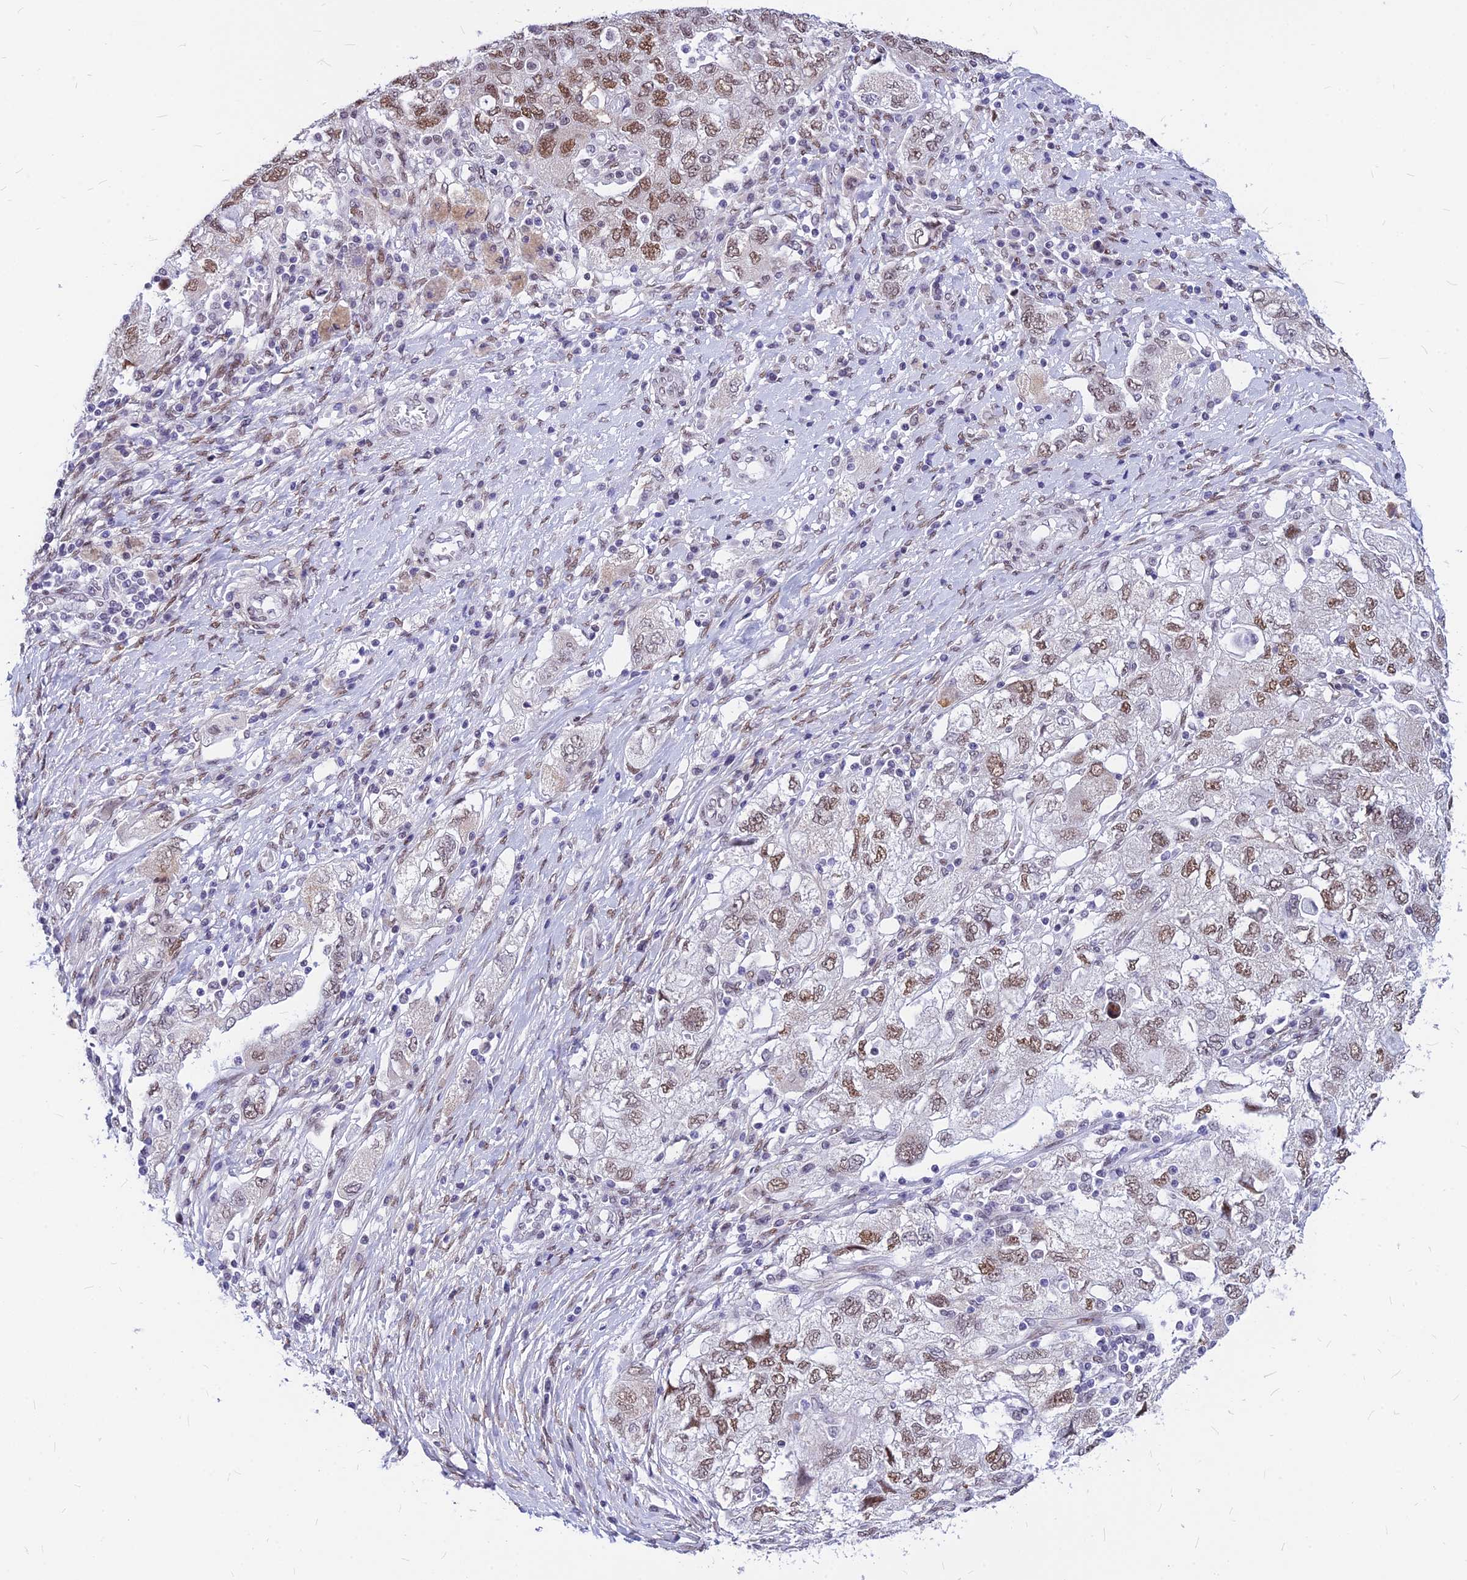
{"staining": {"intensity": "moderate", "quantity": ">75%", "location": "nuclear"}, "tissue": "ovarian cancer", "cell_type": "Tumor cells", "image_type": "cancer", "snomed": [{"axis": "morphology", "description": "Carcinoma, NOS"}, {"axis": "morphology", "description": "Cystadenocarcinoma, serous, NOS"}, {"axis": "topography", "description": "Ovary"}], "caption": "Immunohistochemistry (IHC) image of neoplastic tissue: human ovarian cancer (carcinoma) stained using IHC shows medium levels of moderate protein expression localized specifically in the nuclear of tumor cells, appearing as a nuclear brown color.", "gene": "KCTD13", "patient": {"sex": "female", "age": 69}}